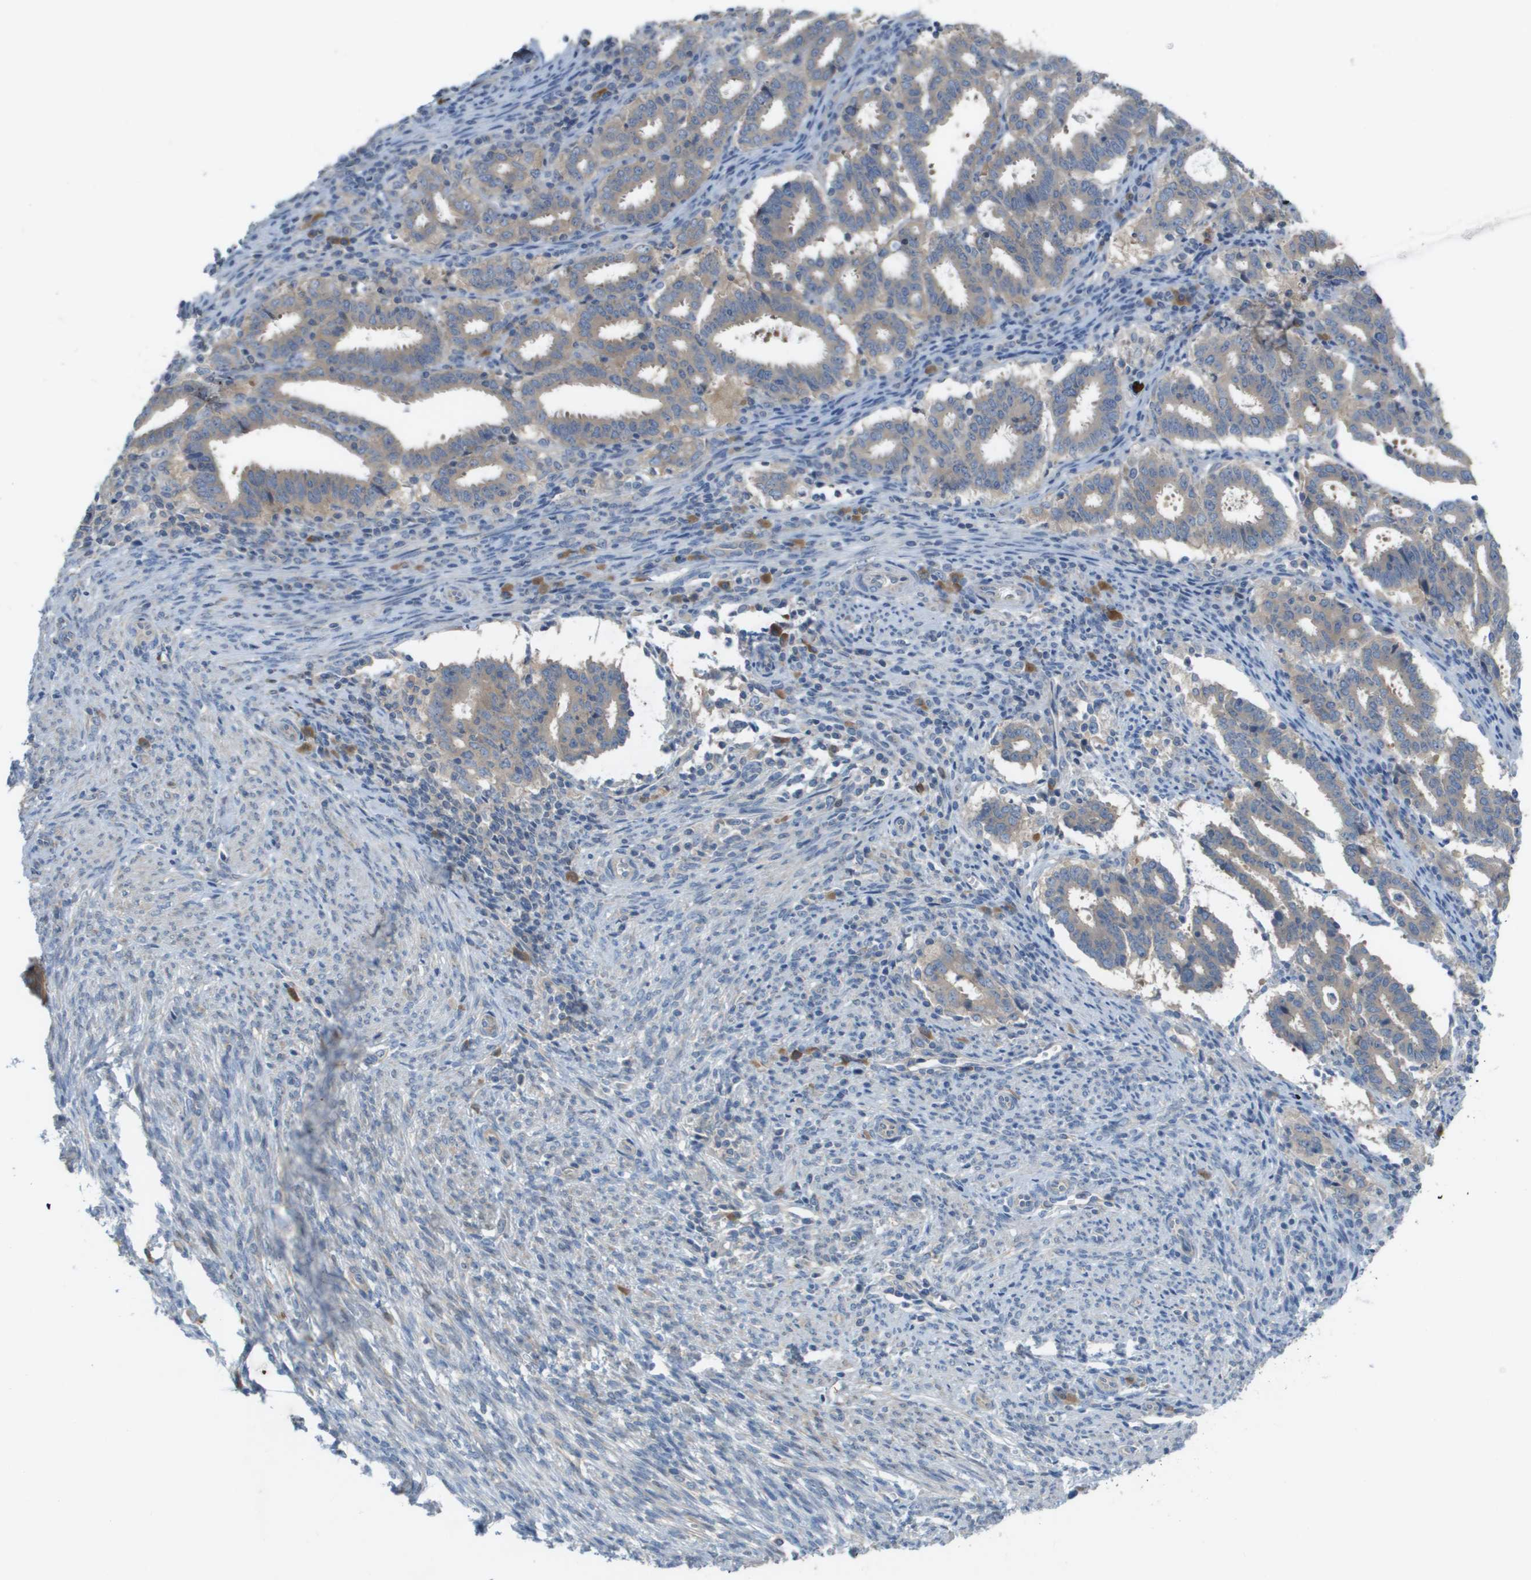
{"staining": {"intensity": "weak", "quantity": "25%-75%", "location": "cytoplasmic/membranous"}, "tissue": "endometrial cancer", "cell_type": "Tumor cells", "image_type": "cancer", "snomed": [{"axis": "morphology", "description": "Adenocarcinoma, NOS"}, {"axis": "topography", "description": "Uterus"}], "caption": "Protein analysis of endometrial cancer (adenocarcinoma) tissue displays weak cytoplasmic/membranous expression in approximately 25%-75% of tumor cells.", "gene": "UBA5", "patient": {"sex": "female", "age": 83}}